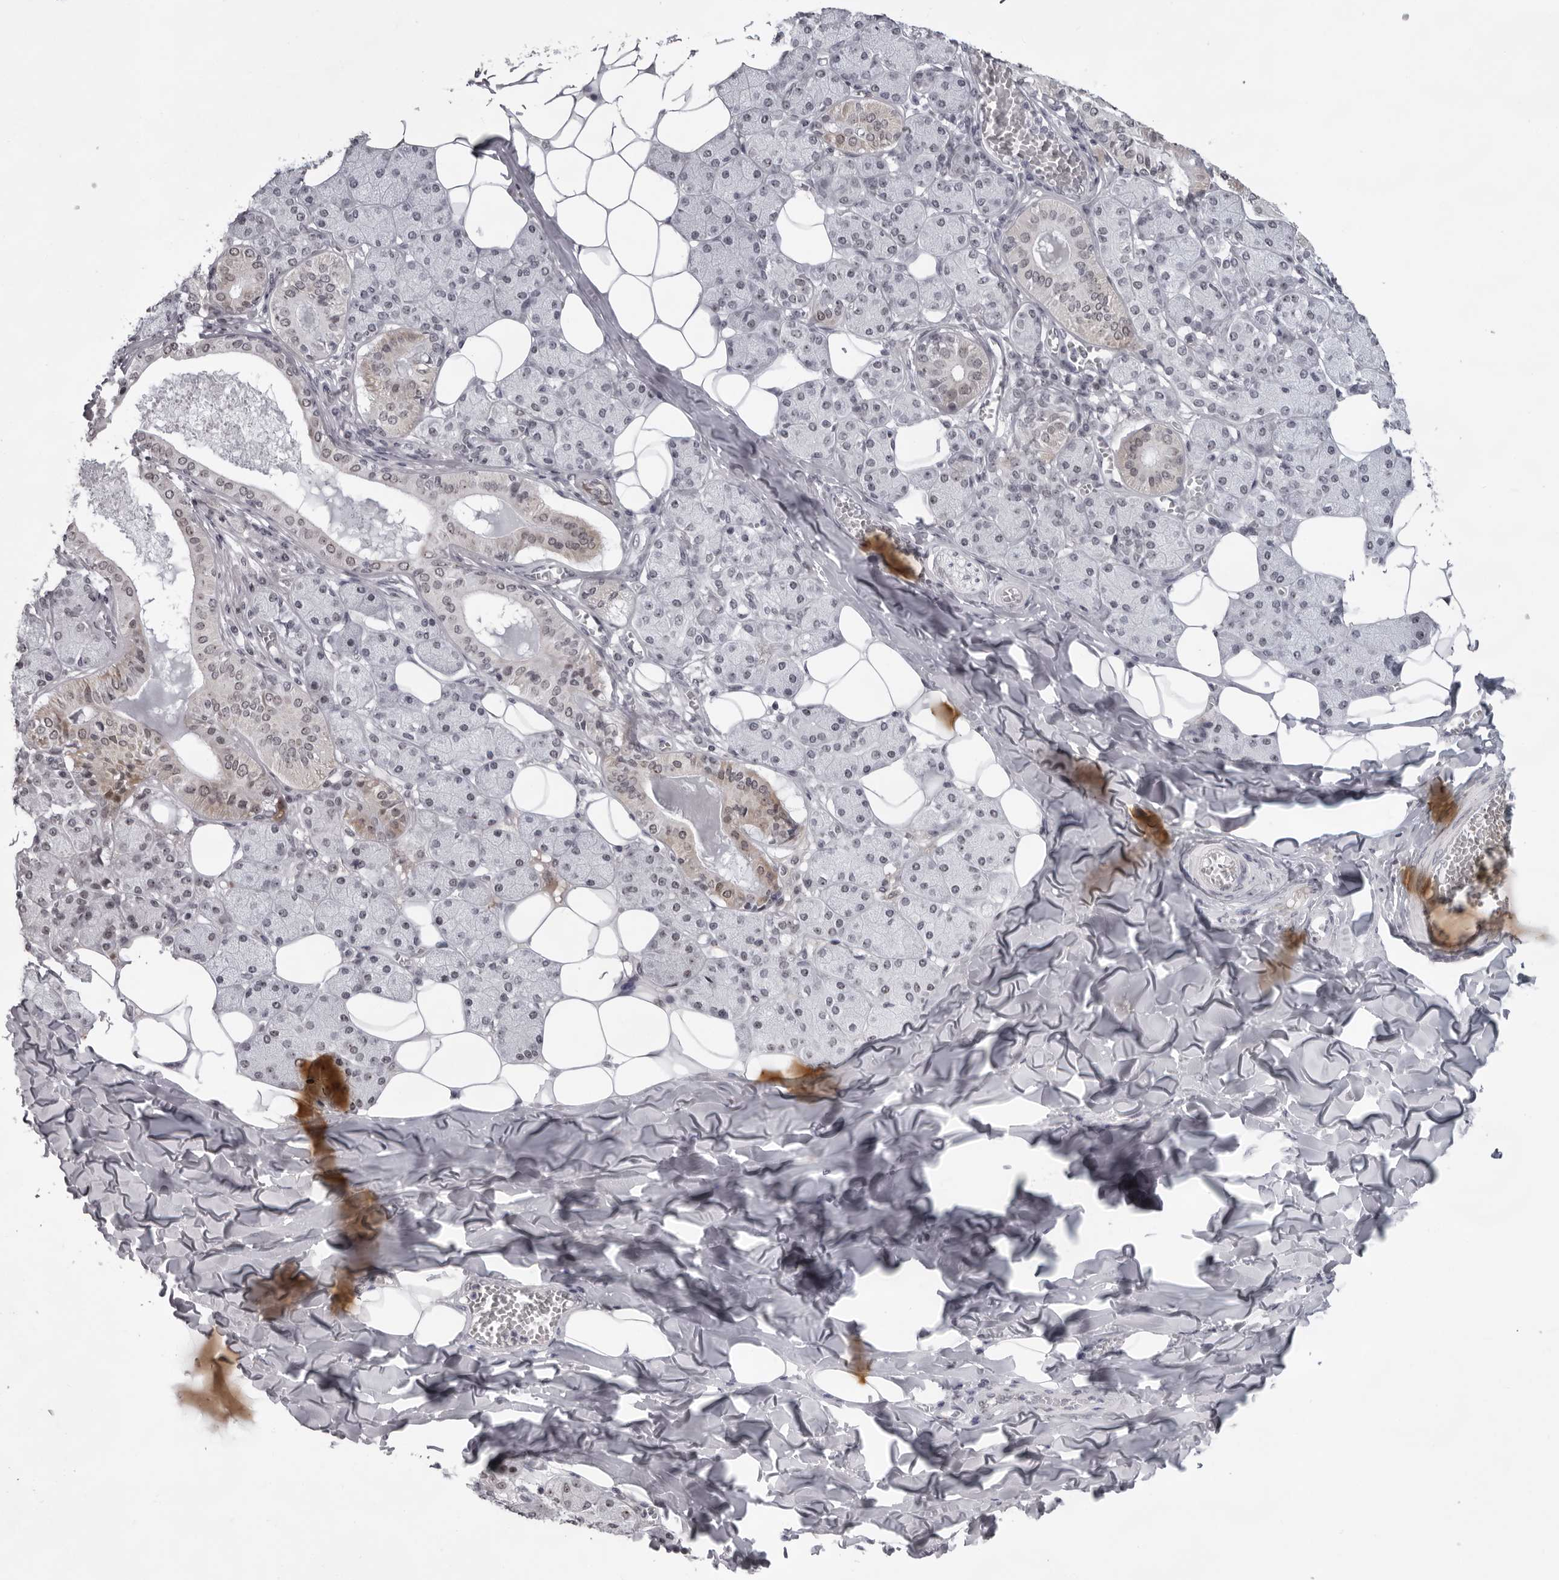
{"staining": {"intensity": "moderate", "quantity": "<25%", "location": "cytoplasmic/membranous,nuclear"}, "tissue": "salivary gland", "cell_type": "Glandular cells", "image_type": "normal", "snomed": [{"axis": "morphology", "description": "Normal tissue, NOS"}, {"axis": "topography", "description": "Salivary gland"}], "caption": "This image demonstrates unremarkable salivary gland stained with immunohistochemistry to label a protein in brown. The cytoplasmic/membranous,nuclear of glandular cells show moderate positivity for the protein. Nuclei are counter-stained blue.", "gene": "EXOSC10", "patient": {"sex": "female", "age": 33}}